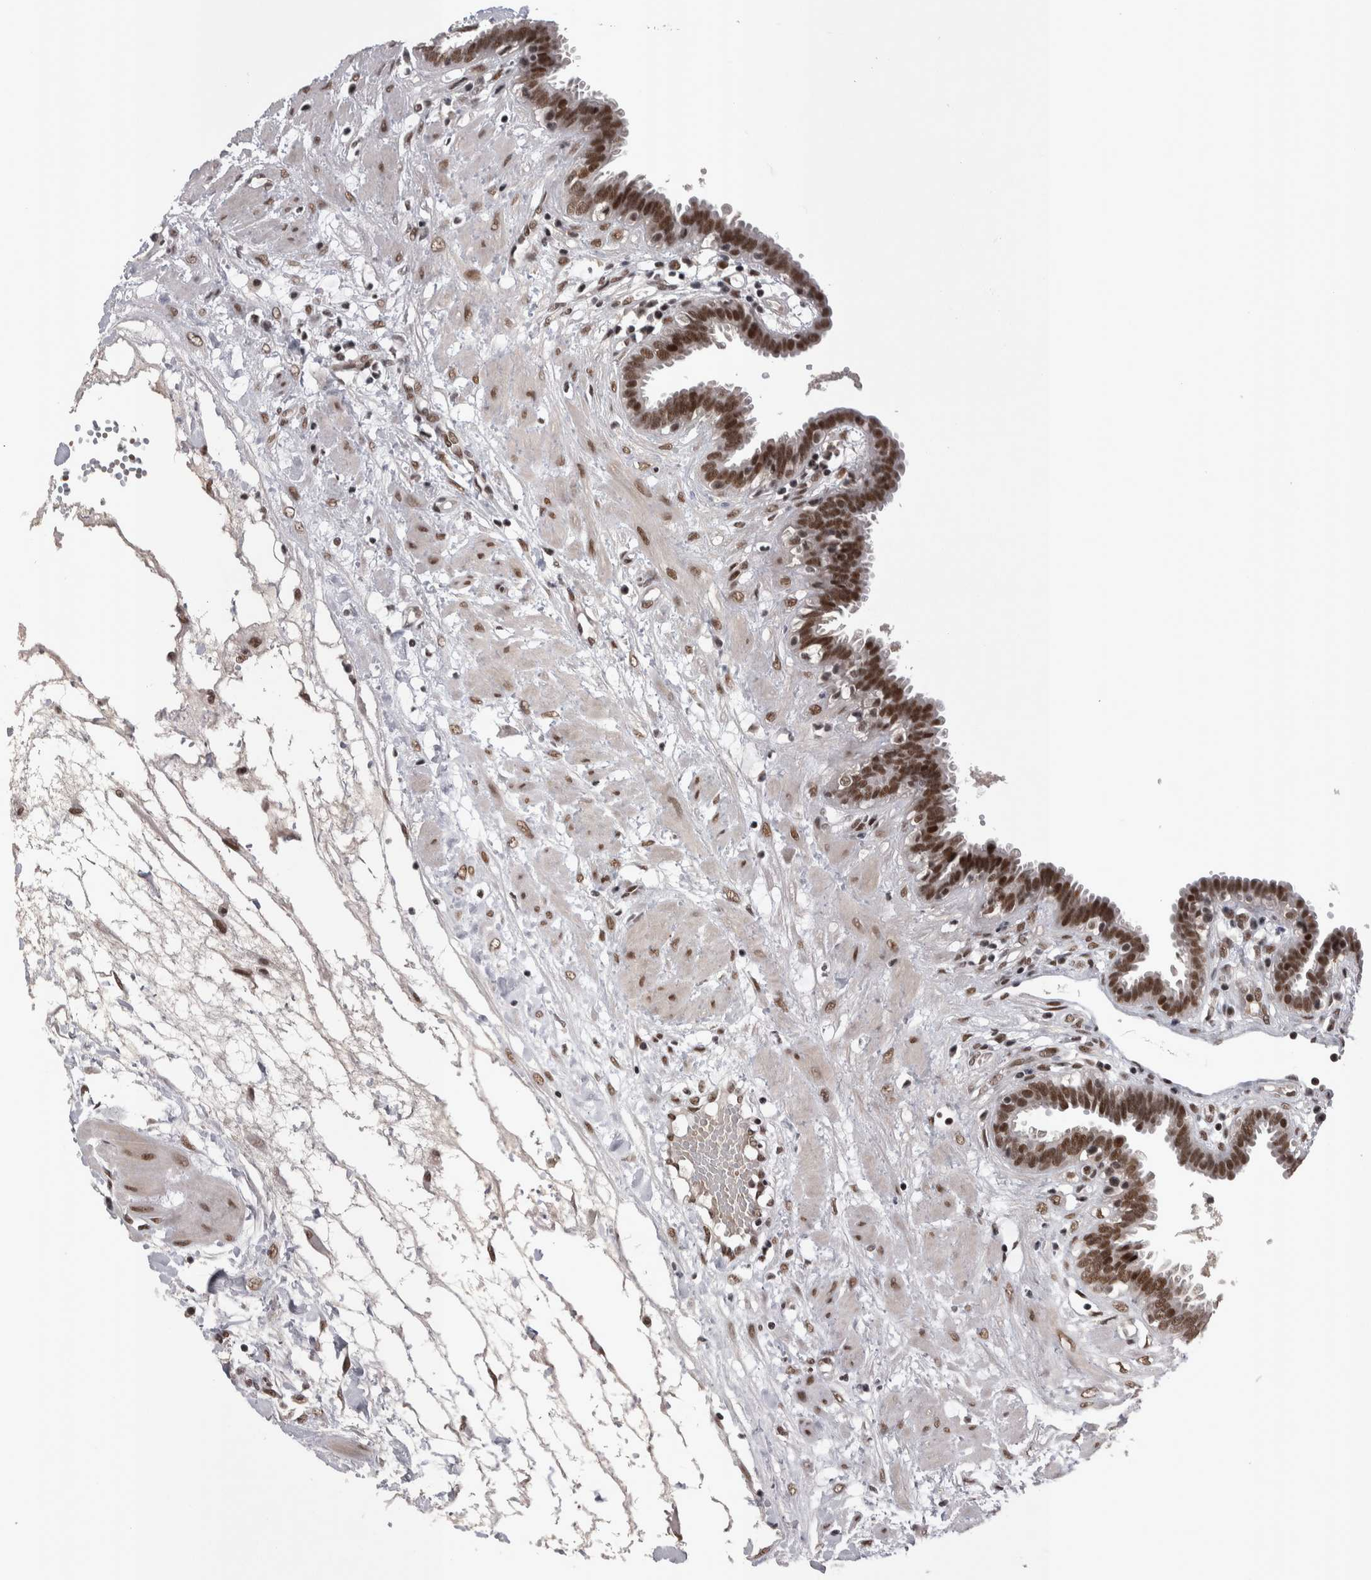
{"staining": {"intensity": "strong", "quantity": ">75%", "location": "nuclear"}, "tissue": "fallopian tube", "cell_type": "Glandular cells", "image_type": "normal", "snomed": [{"axis": "morphology", "description": "Normal tissue, NOS"}, {"axis": "topography", "description": "Fallopian tube"}, {"axis": "topography", "description": "Placenta"}], "caption": "Glandular cells display high levels of strong nuclear positivity in approximately >75% of cells in benign fallopian tube. (DAB (3,3'-diaminobenzidine) = brown stain, brightfield microscopy at high magnification).", "gene": "DMTF1", "patient": {"sex": "female", "age": 32}}